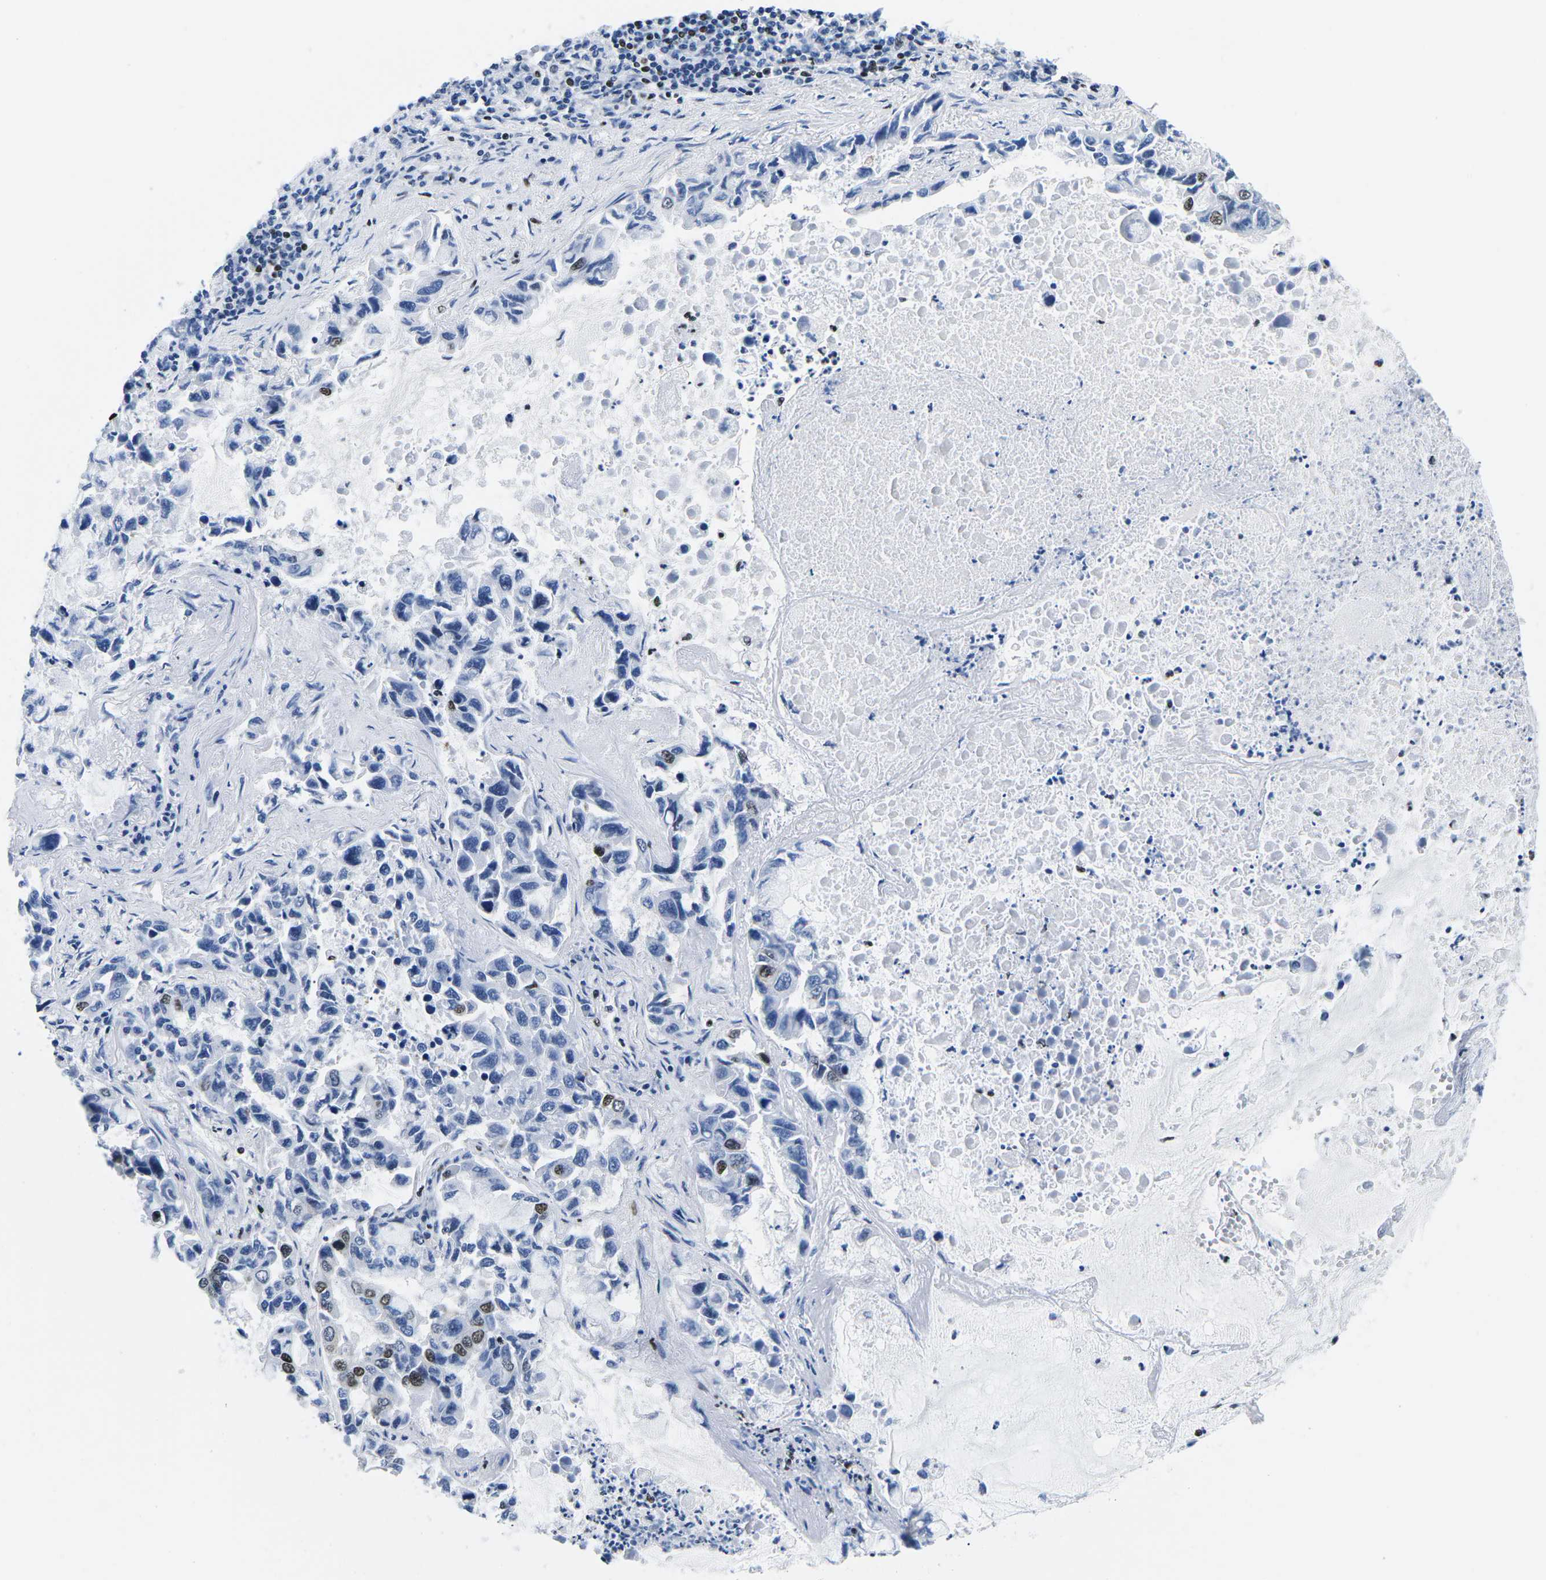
{"staining": {"intensity": "moderate", "quantity": "<25%", "location": "nuclear"}, "tissue": "lung cancer", "cell_type": "Tumor cells", "image_type": "cancer", "snomed": [{"axis": "morphology", "description": "Adenocarcinoma, NOS"}, {"axis": "topography", "description": "Lung"}], "caption": "Immunohistochemical staining of lung cancer (adenocarcinoma) displays moderate nuclear protein positivity in approximately <25% of tumor cells.", "gene": "ATF1", "patient": {"sex": "male", "age": 64}}